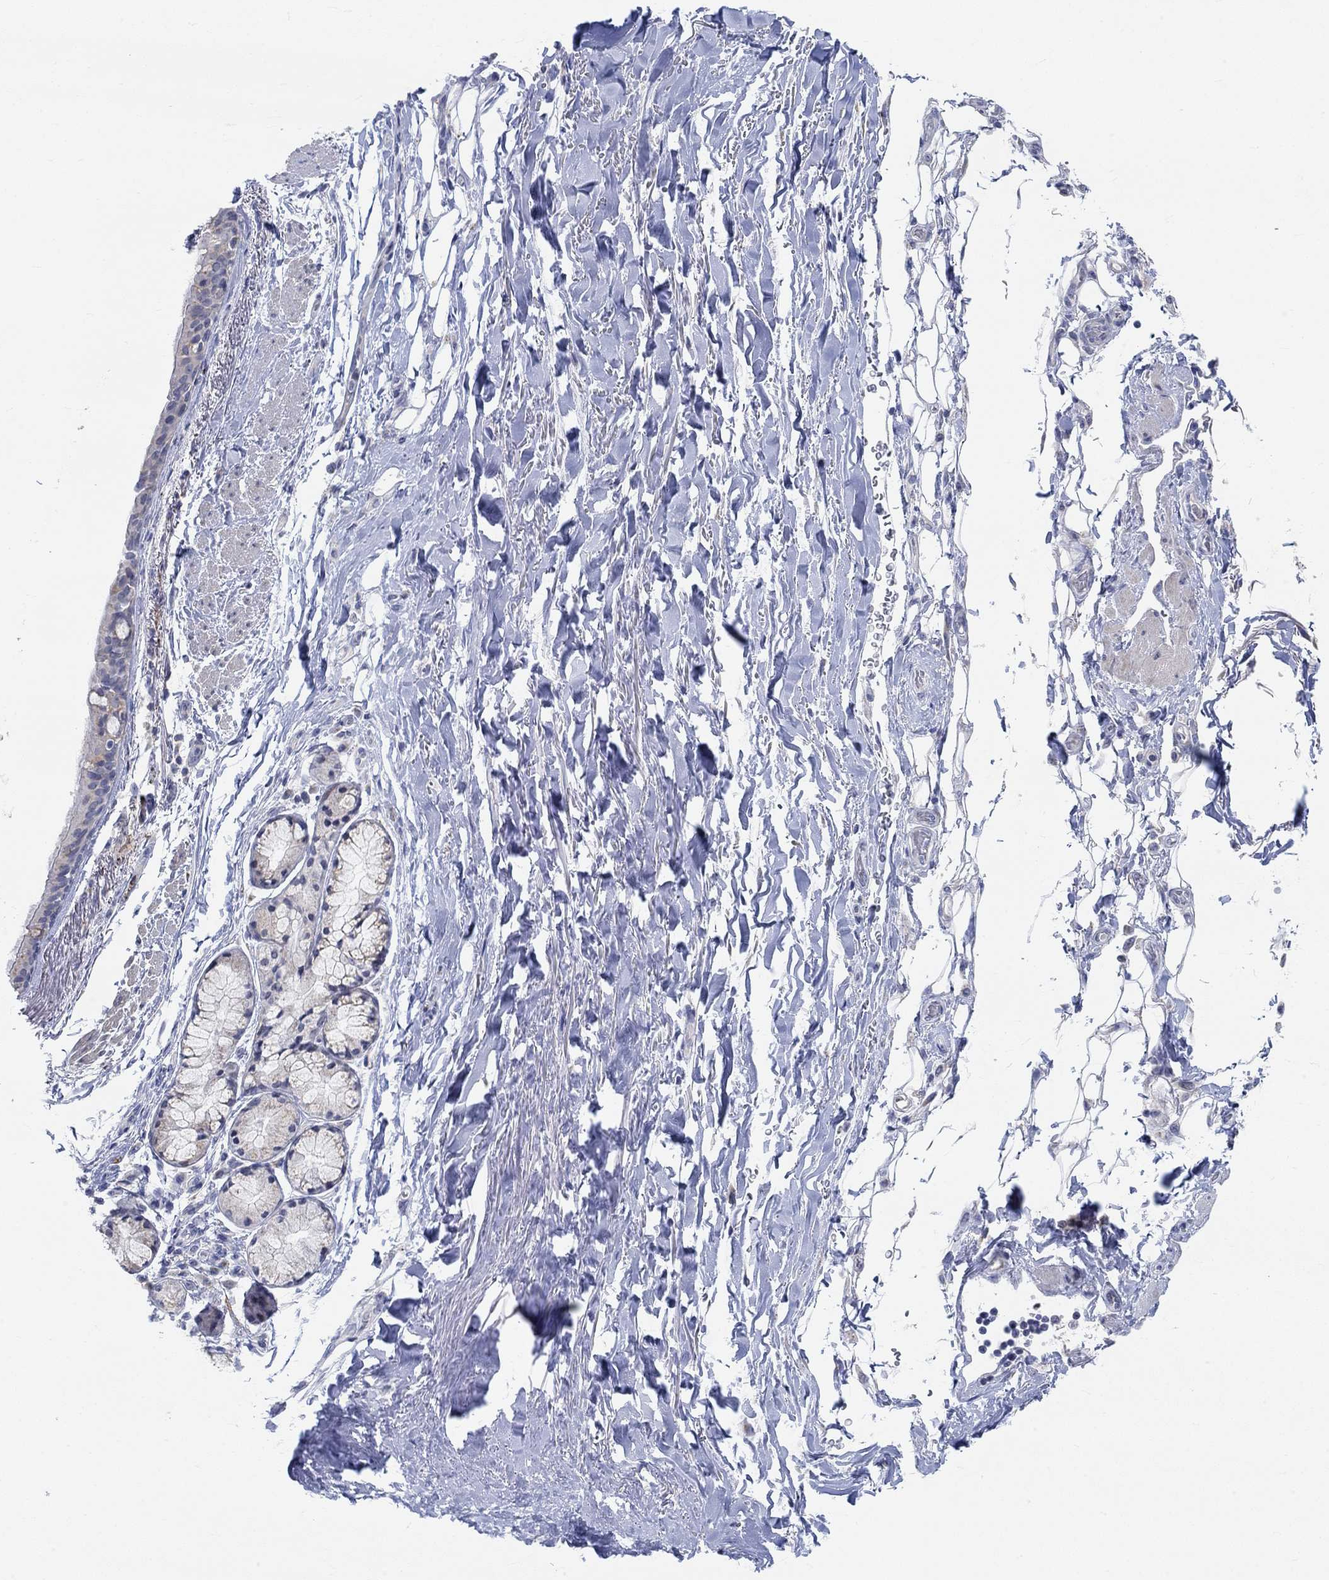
{"staining": {"intensity": "negative", "quantity": "none", "location": "none"}, "tissue": "bronchus", "cell_type": "Respiratory epithelial cells", "image_type": "normal", "snomed": [{"axis": "morphology", "description": "Normal tissue, NOS"}, {"axis": "morphology", "description": "Squamous cell carcinoma, NOS"}, {"axis": "topography", "description": "Bronchus"}, {"axis": "topography", "description": "Lung"}], "caption": "Immunohistochemical staining of unremarkable human bronchus displays no significant staining in respiratory epithelial cells.", "gene": "NAV3", "patient": {"sex": "male", "age": 69}}